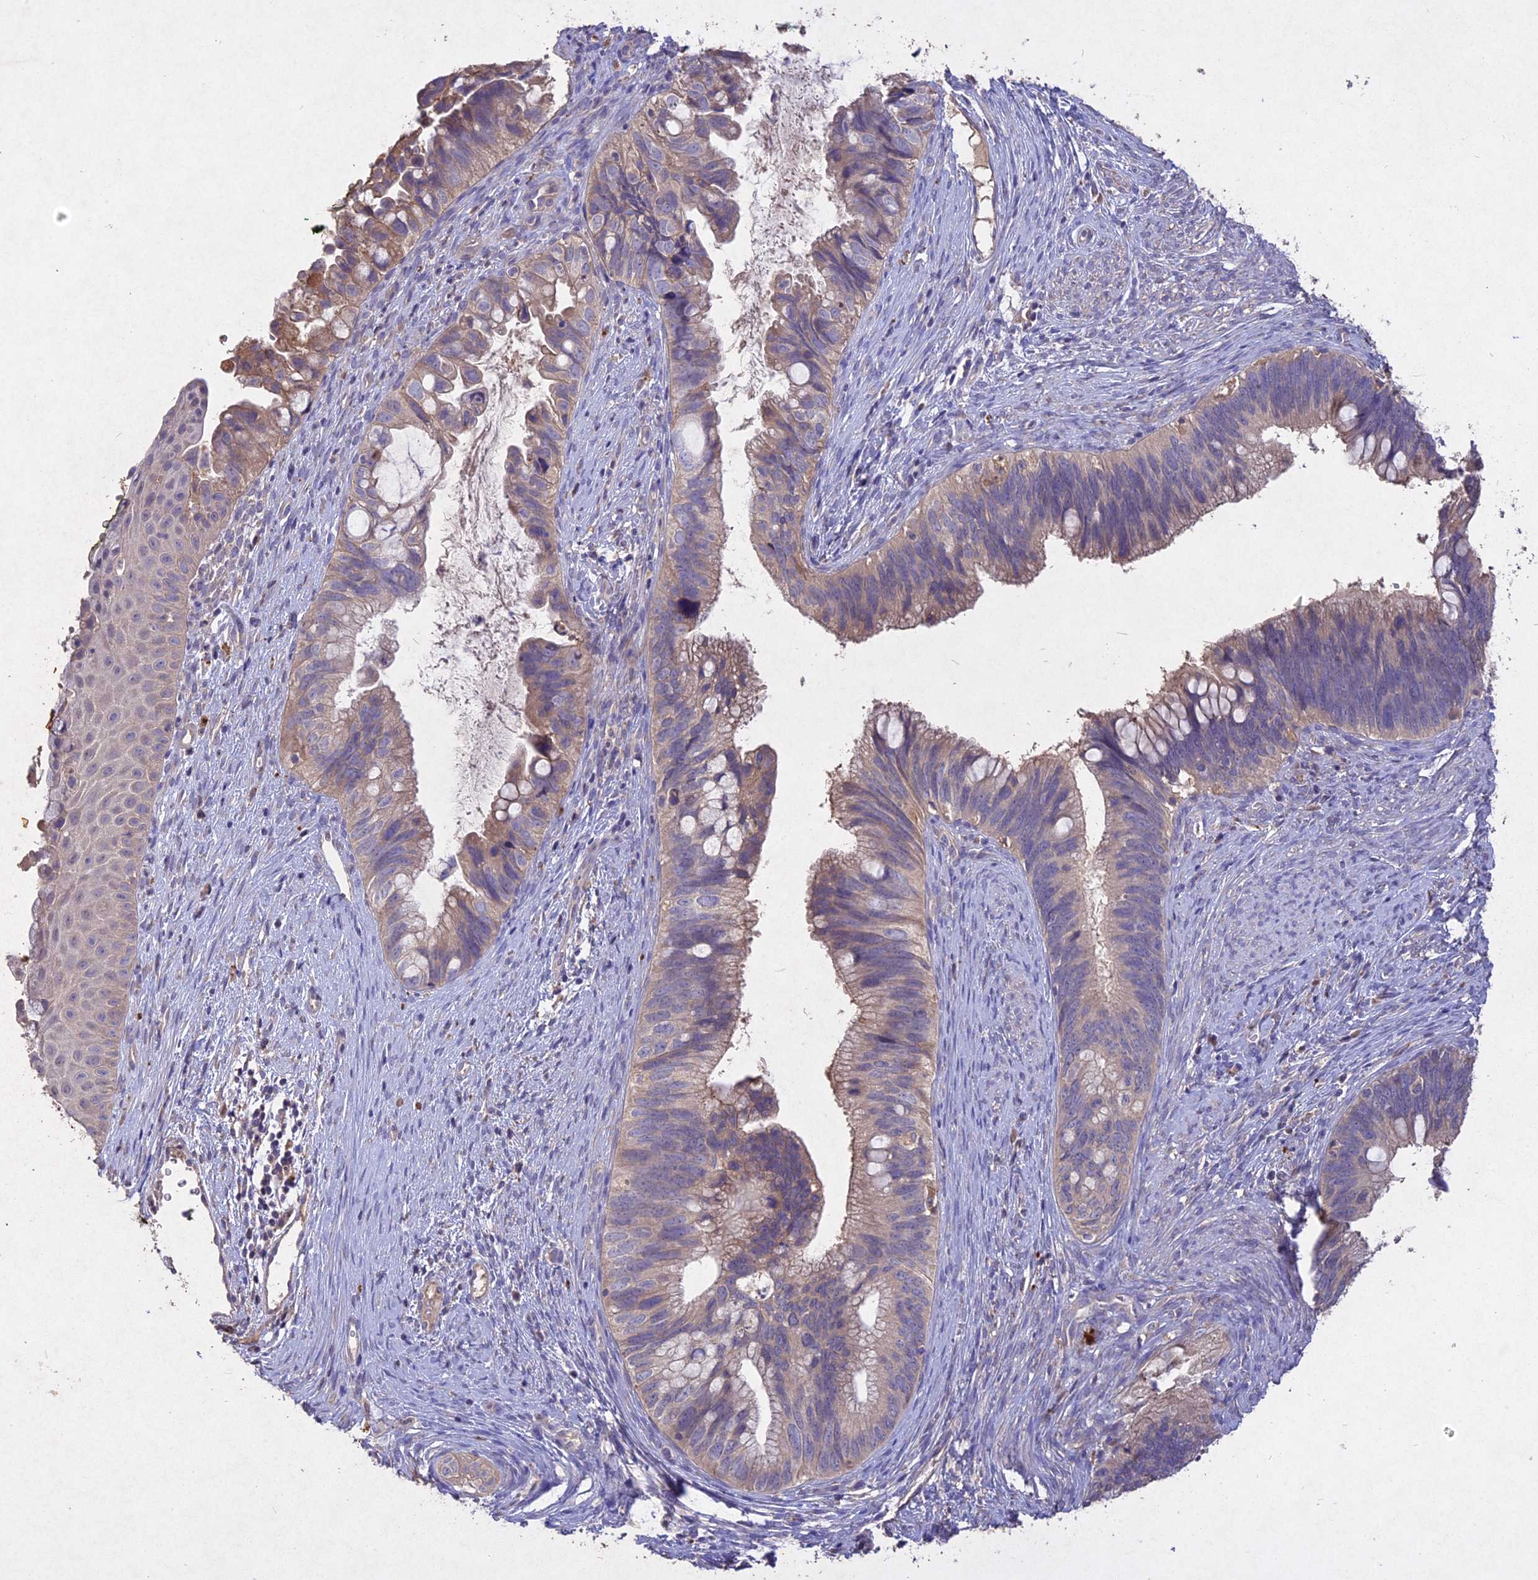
{"staining": {"intensity": "weak", "quantity": "<25%", "location": "cytoplasmic/membranous"}, "tissue": "cervical cancer", "cell_type": "Tumor cells", "image_type": "cancer", "snomed": [{"axis": "morphology", "description": "Adenocarcinoma, NOS"}, {"axis": "topography", "description": "Cervix"}], "caption": "The photomicrograph reveals no significant staining in tumor cells of cervical cancer (adenocarcinoma). Brightfield microscopy of IHC stained with DAB (3,3'-diaminobenzidine) (brown) and hematoxylin (blue), captured at high magnification.", "gene": "SLC26A4", "patient": {"sex": "female", "age": 42}}